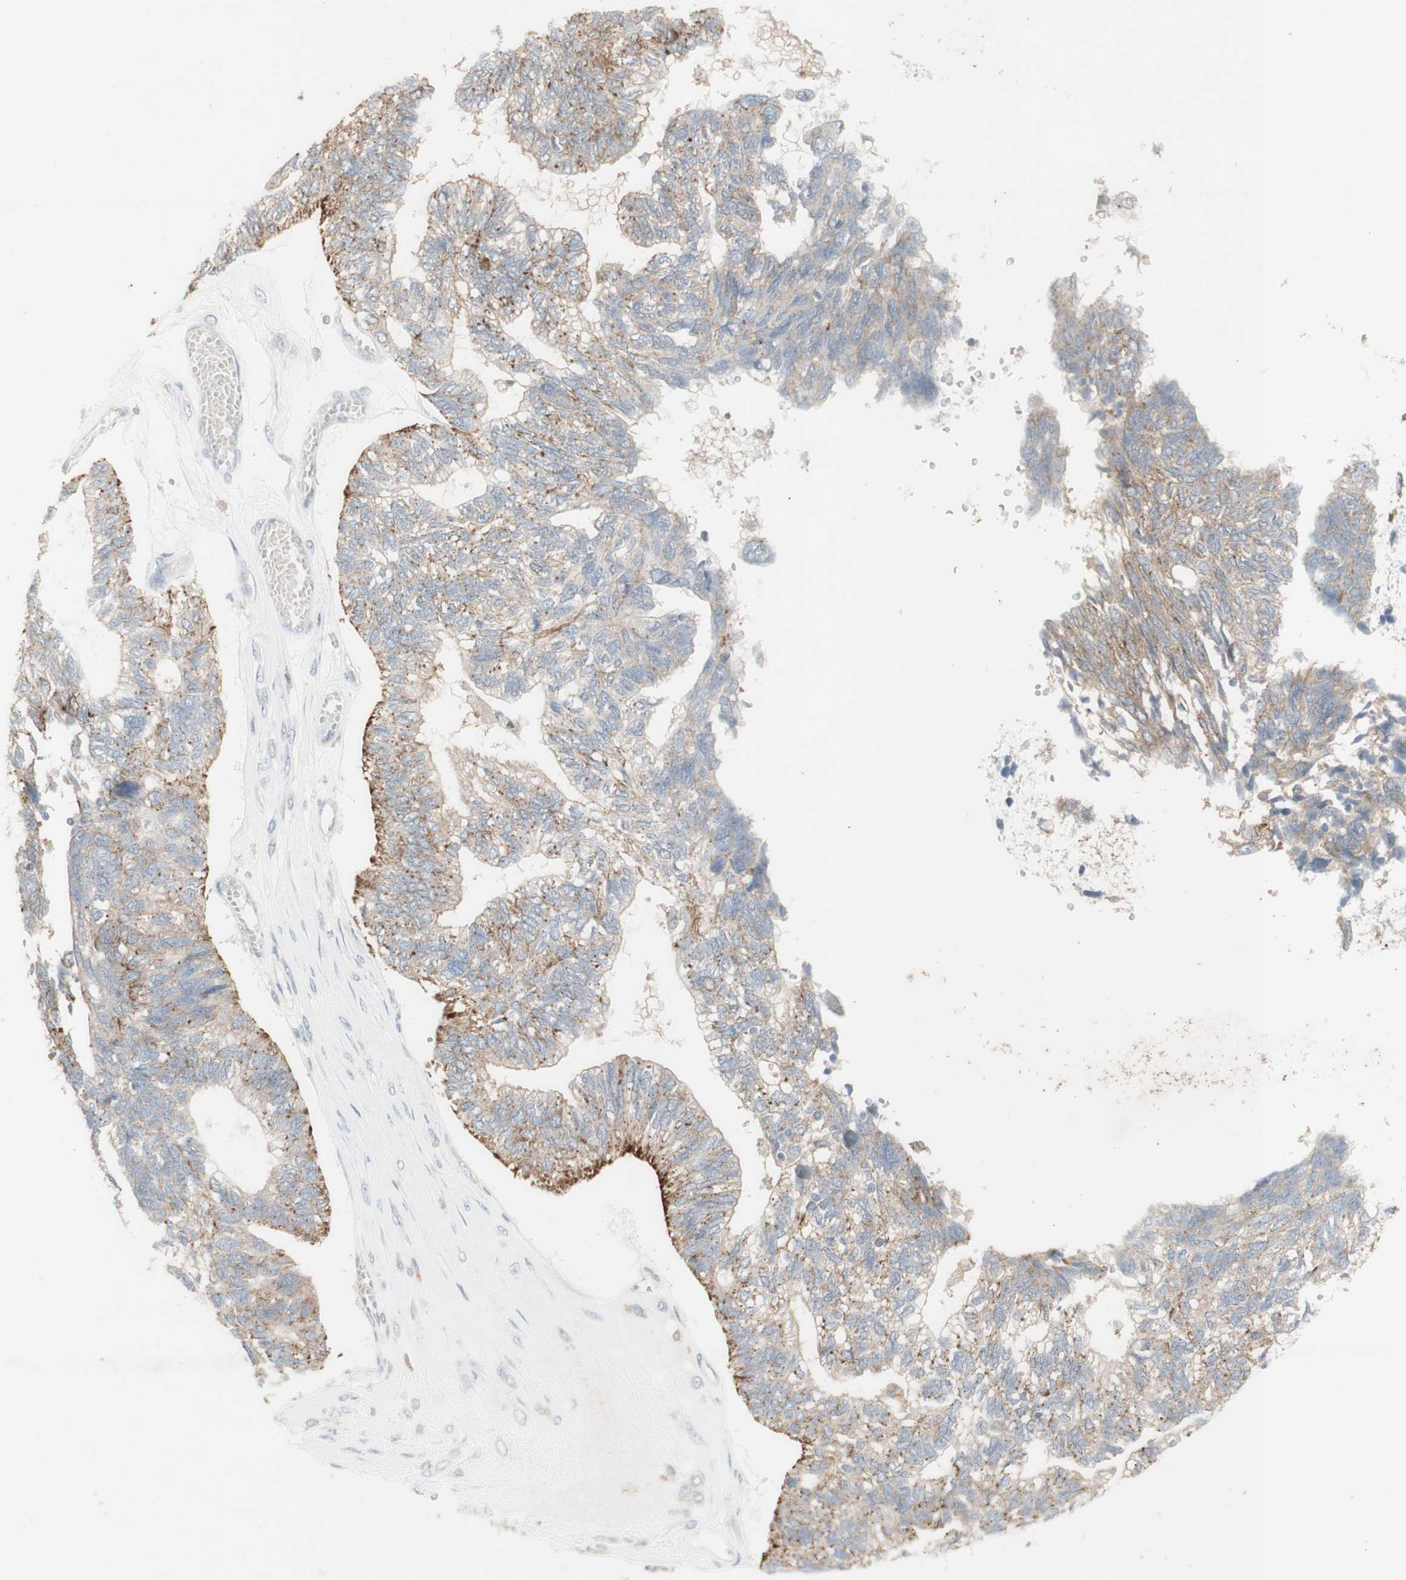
{"staining": {"intensity": "moderate", "quantity": "25%-75%", "location": "cytoplasmic/membranous"}, "tissue": "ovarian cancer", "cell_type": "Tumor cells", "image_type": "cancer", "snomed": [{"axis": "morphology", "description": "Cystadenocarcinoma, serous, NOS"}, {"axis": "topography", "description": "Ovary"}], "caption": "The micrograph demonstrates a brown stain indicating the presence of a protein in the cytoplasmic/membranous of tumor cells in ovarian cancer.", "gene": "ATP6V1B1", "patient": {"sex": "female", "age": 79}}